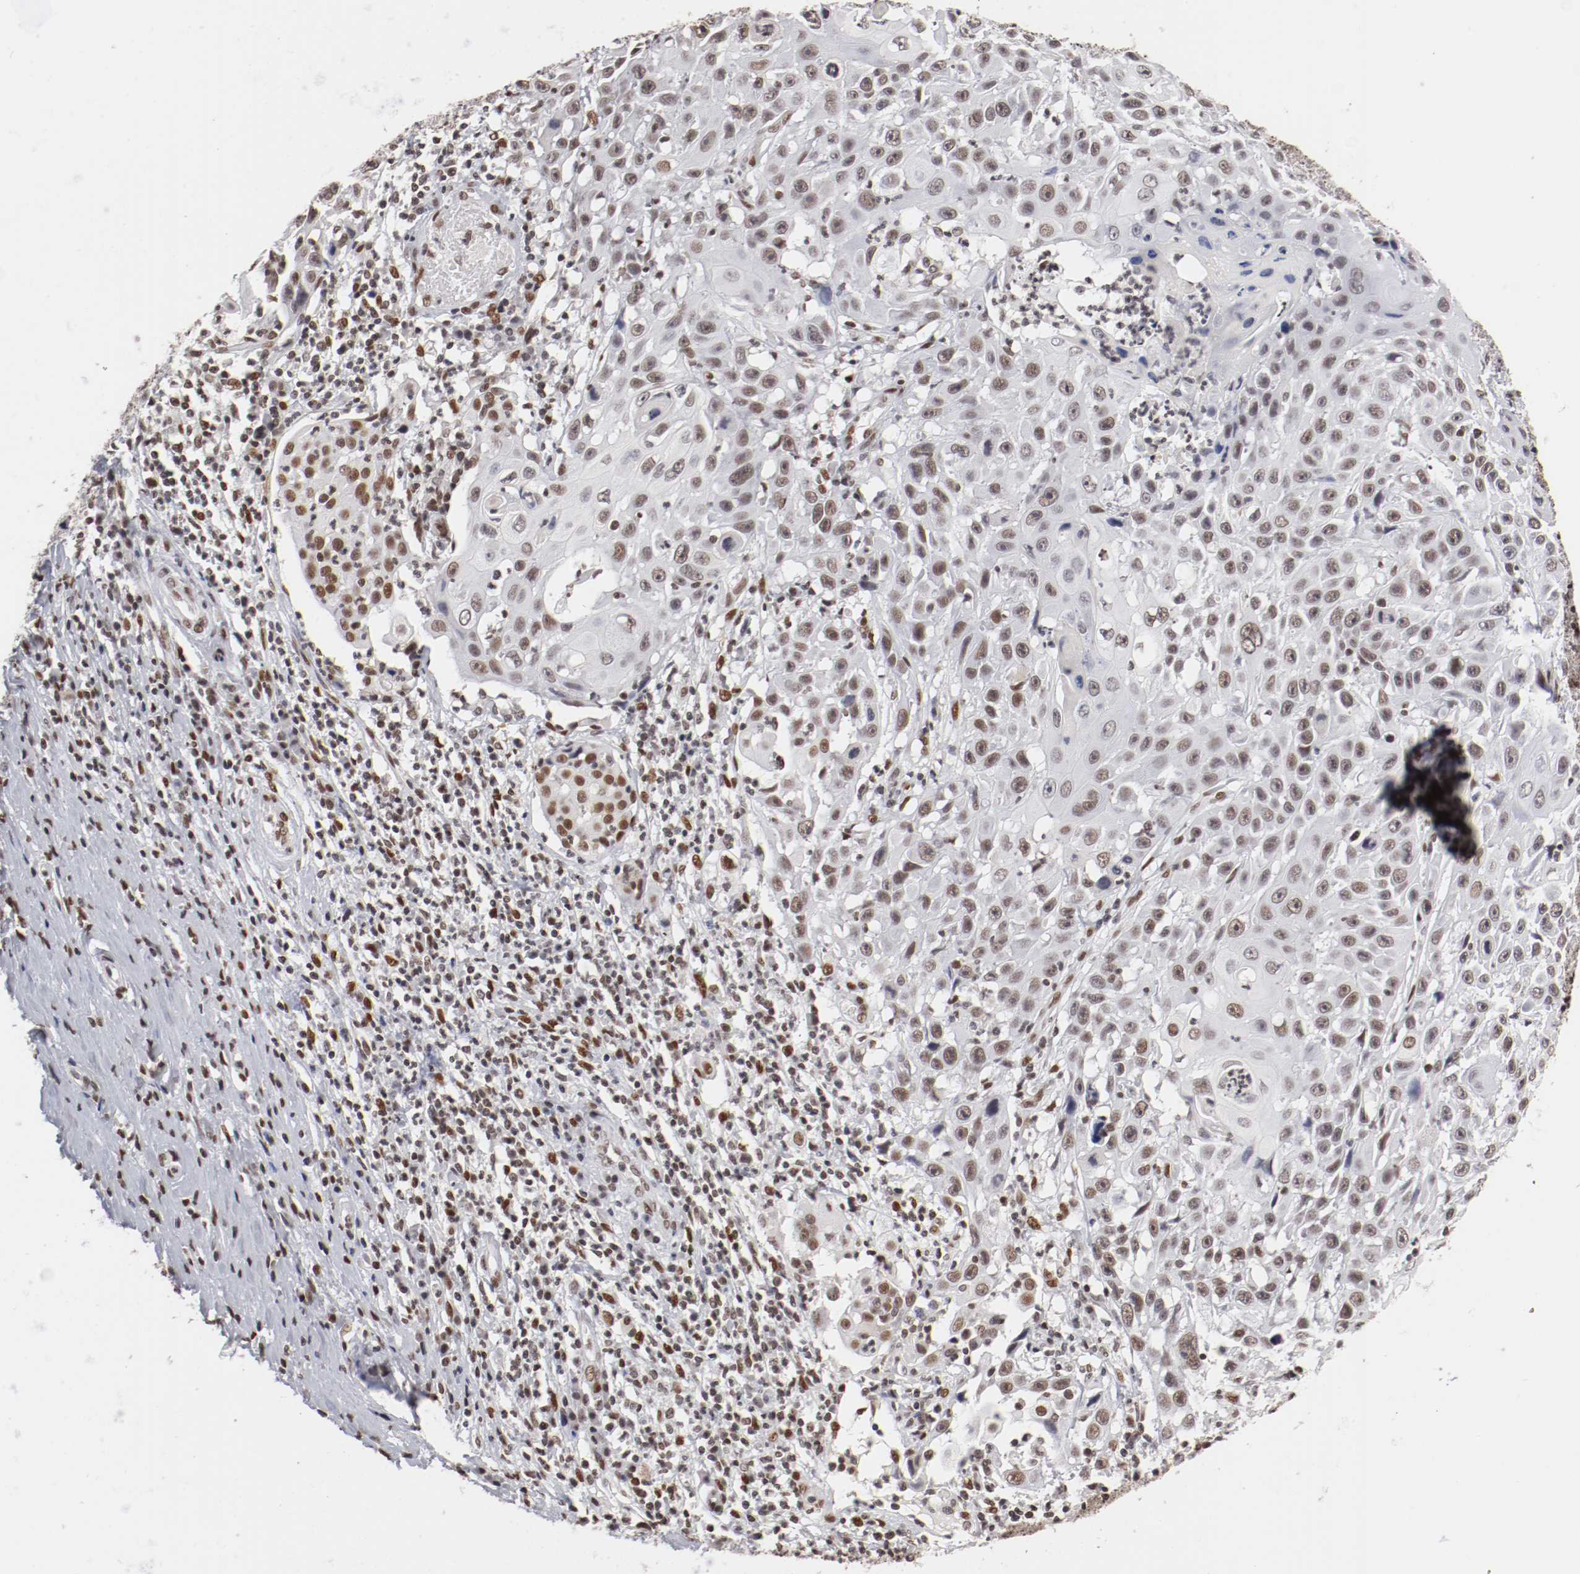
{"staining": {"intensity": "moderate", "quantity": ">75%", "location": "nuclear"}, "tissue": "cervical cancer", "cell_type": "Tumor cells", "image_type": "cancer", "snomed": [{"axis": "morphology", "description": "Squamous cell carcinoma, NOS"}, {"axis": "topography", "description": "Cervix"}], "caption": "This photomicrograph demonstrates immunohistochemistry staining of cervical cancer (squamous cell carcinoma), with medium moderate nuclear positivity in approximately >75% of tumor cells.", "gene": "TP53BP1", "patient": {"sex": "female", "age": 39}}